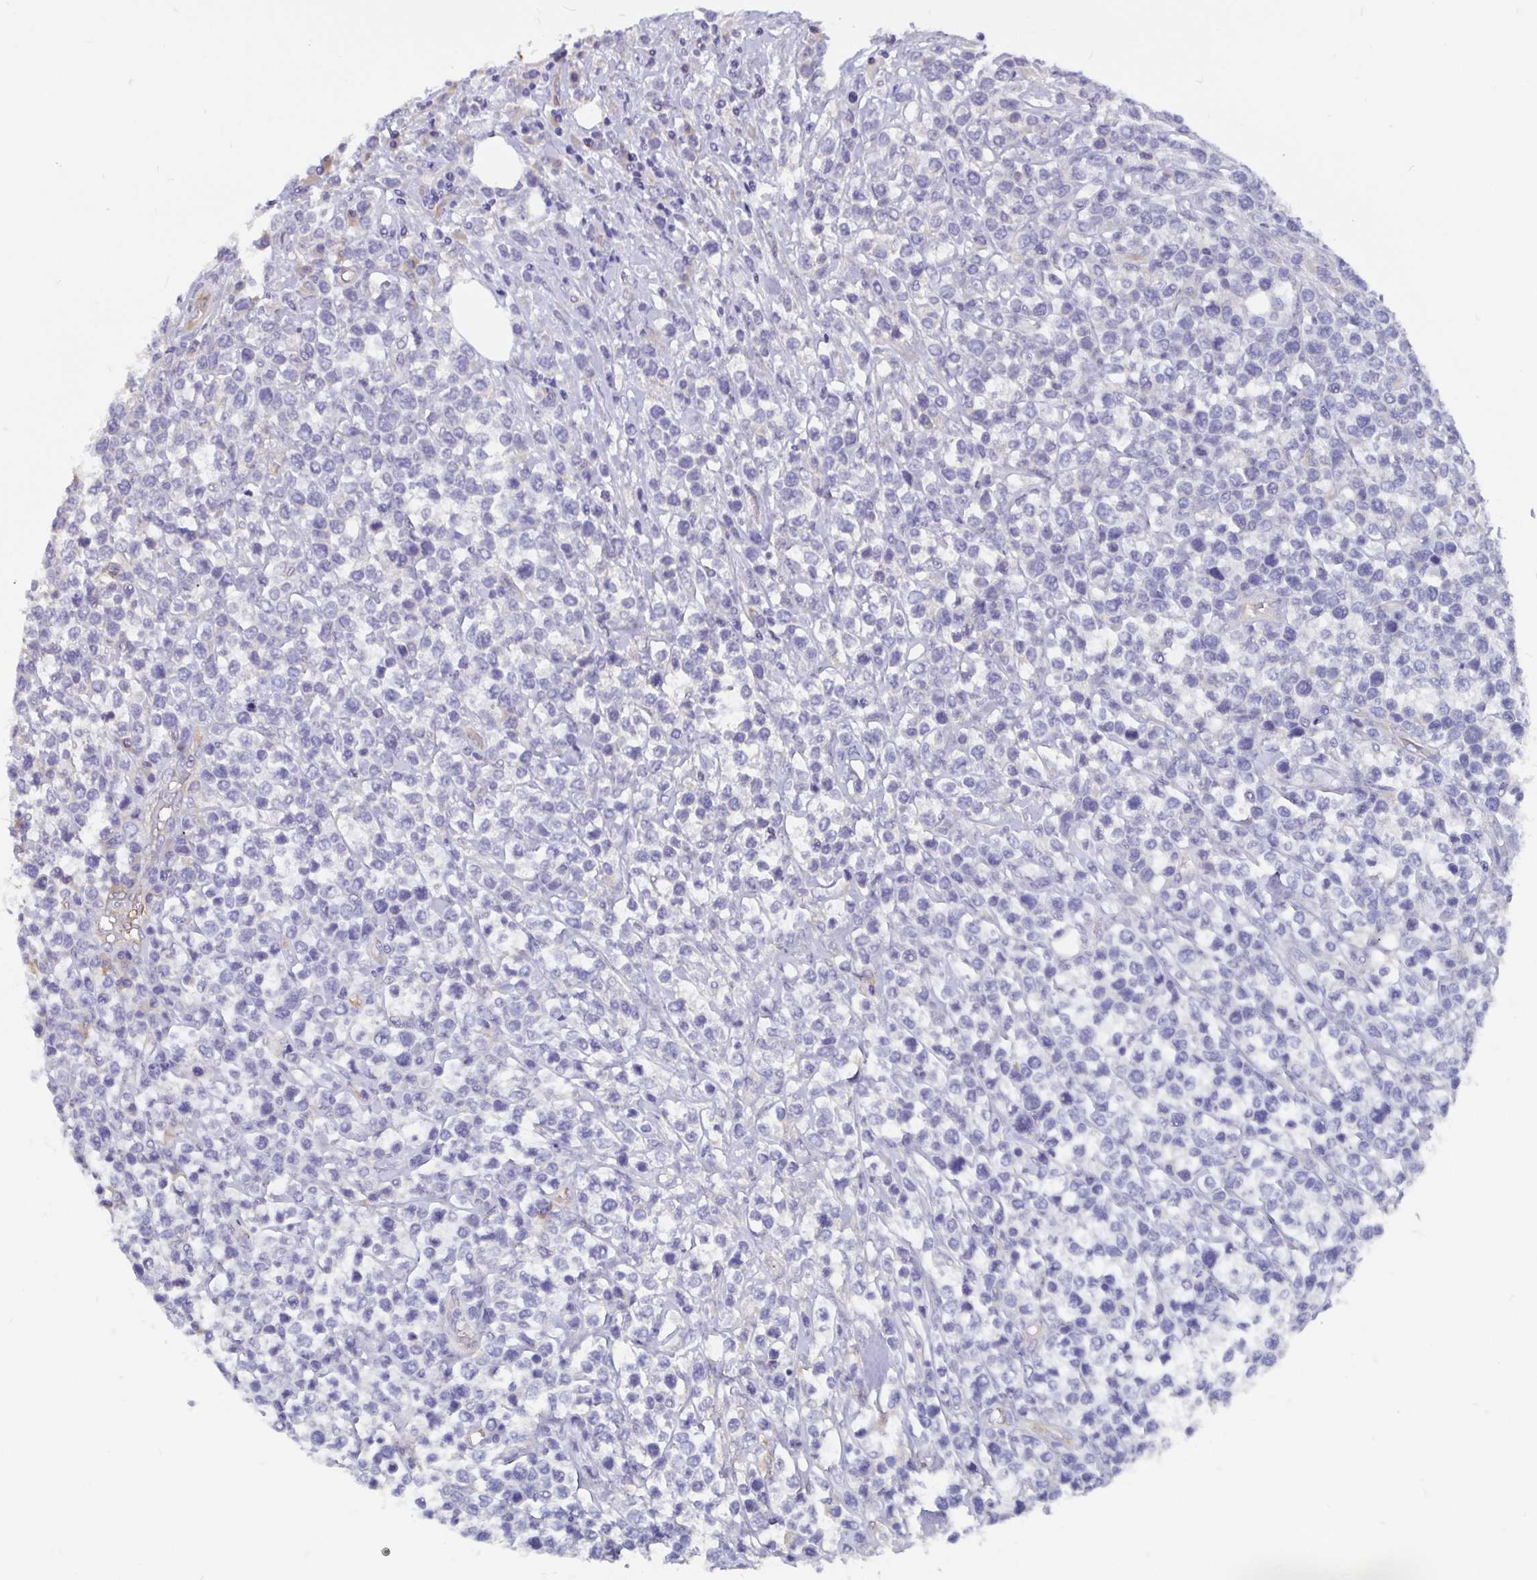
{"staining": {"intensity": "negative", "quantity": "none", "location": "none"}, "tissue": "lymphoma", "cell_type": "Tumor cells", "image_type": "cancer", "snomed": [{"axis": "morphology", "description": "Malignant lymphoma, non-Hodgkin's type, High grade"}, {"axis": "topography", "description": "Soft tissue"}], "caption": "Immunohistochemistry micrograph of neoplastic tissue: human lymphoma stained with DAB (3,3'-diaminobenzidine) exhibits no significant protein expression in tumor cells. (DAB (3,3'-diaminobenzidine) immunohistochemistry with hematoxylin counter stain).", "gene": "ADAMTS6", "patient": {"sex": "female", "age": 56}}